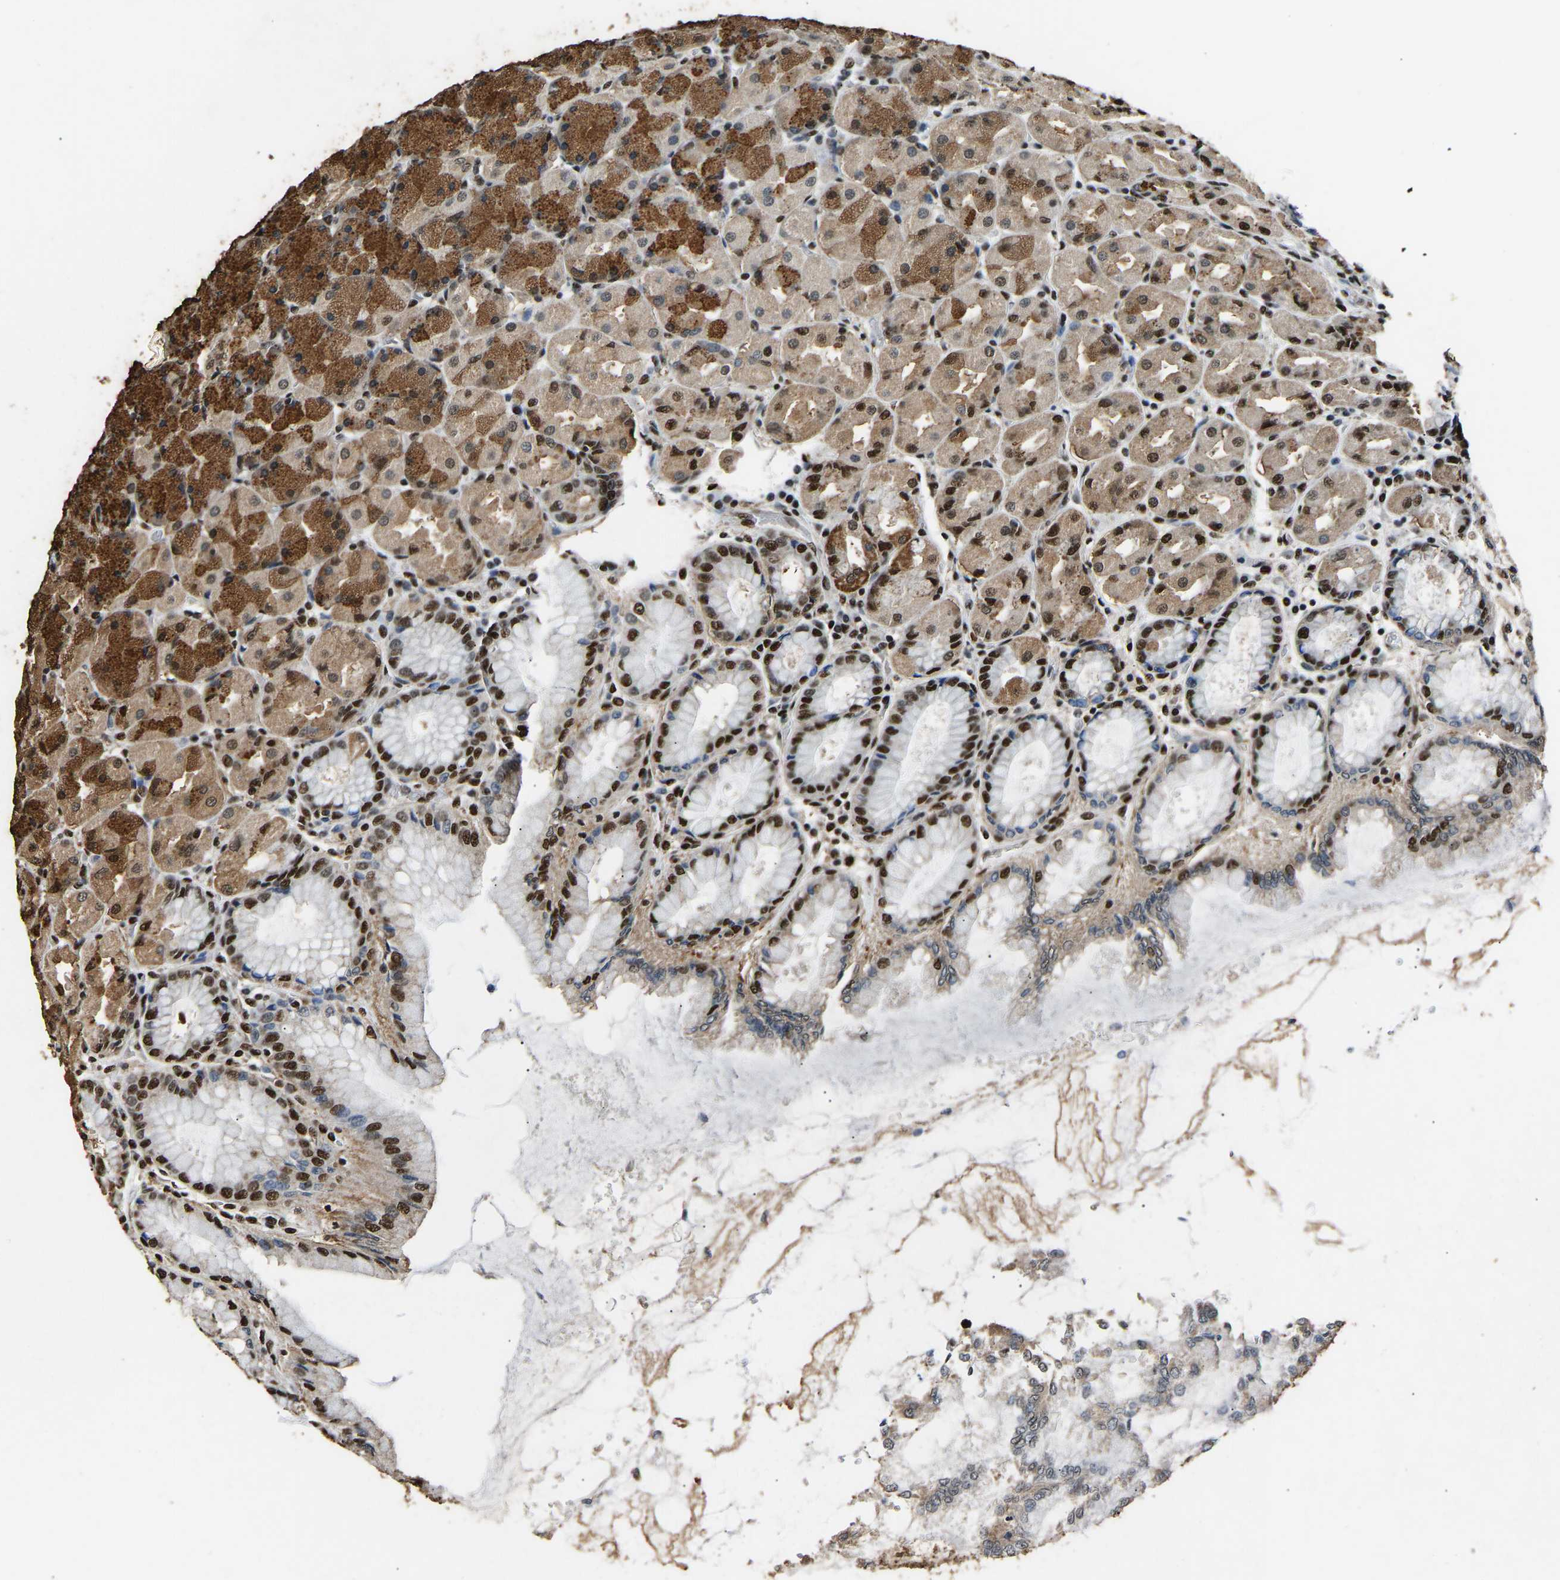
{"staining": {"intensity": "strong", "quantity": ">75%", "location": "cytoplasmic/membranous,nuclear"}, "tissue": "stomach", "cell_type": "Glandular cells", "image_type": "normal", "snomed": [{"axis": "morphology", "description": "Normal tissue, NOS"}, {"axis": "topography", "description": "Stomach, upper"}], "caption": "Brown immunohistochemical staining in unremarkable human stomach displays strong cytoplasmic/membranous,nuclear positivity in about >75% of glandular cells.", "gene": "SAFB", "patient": {"sex": "female", "age": 56}}